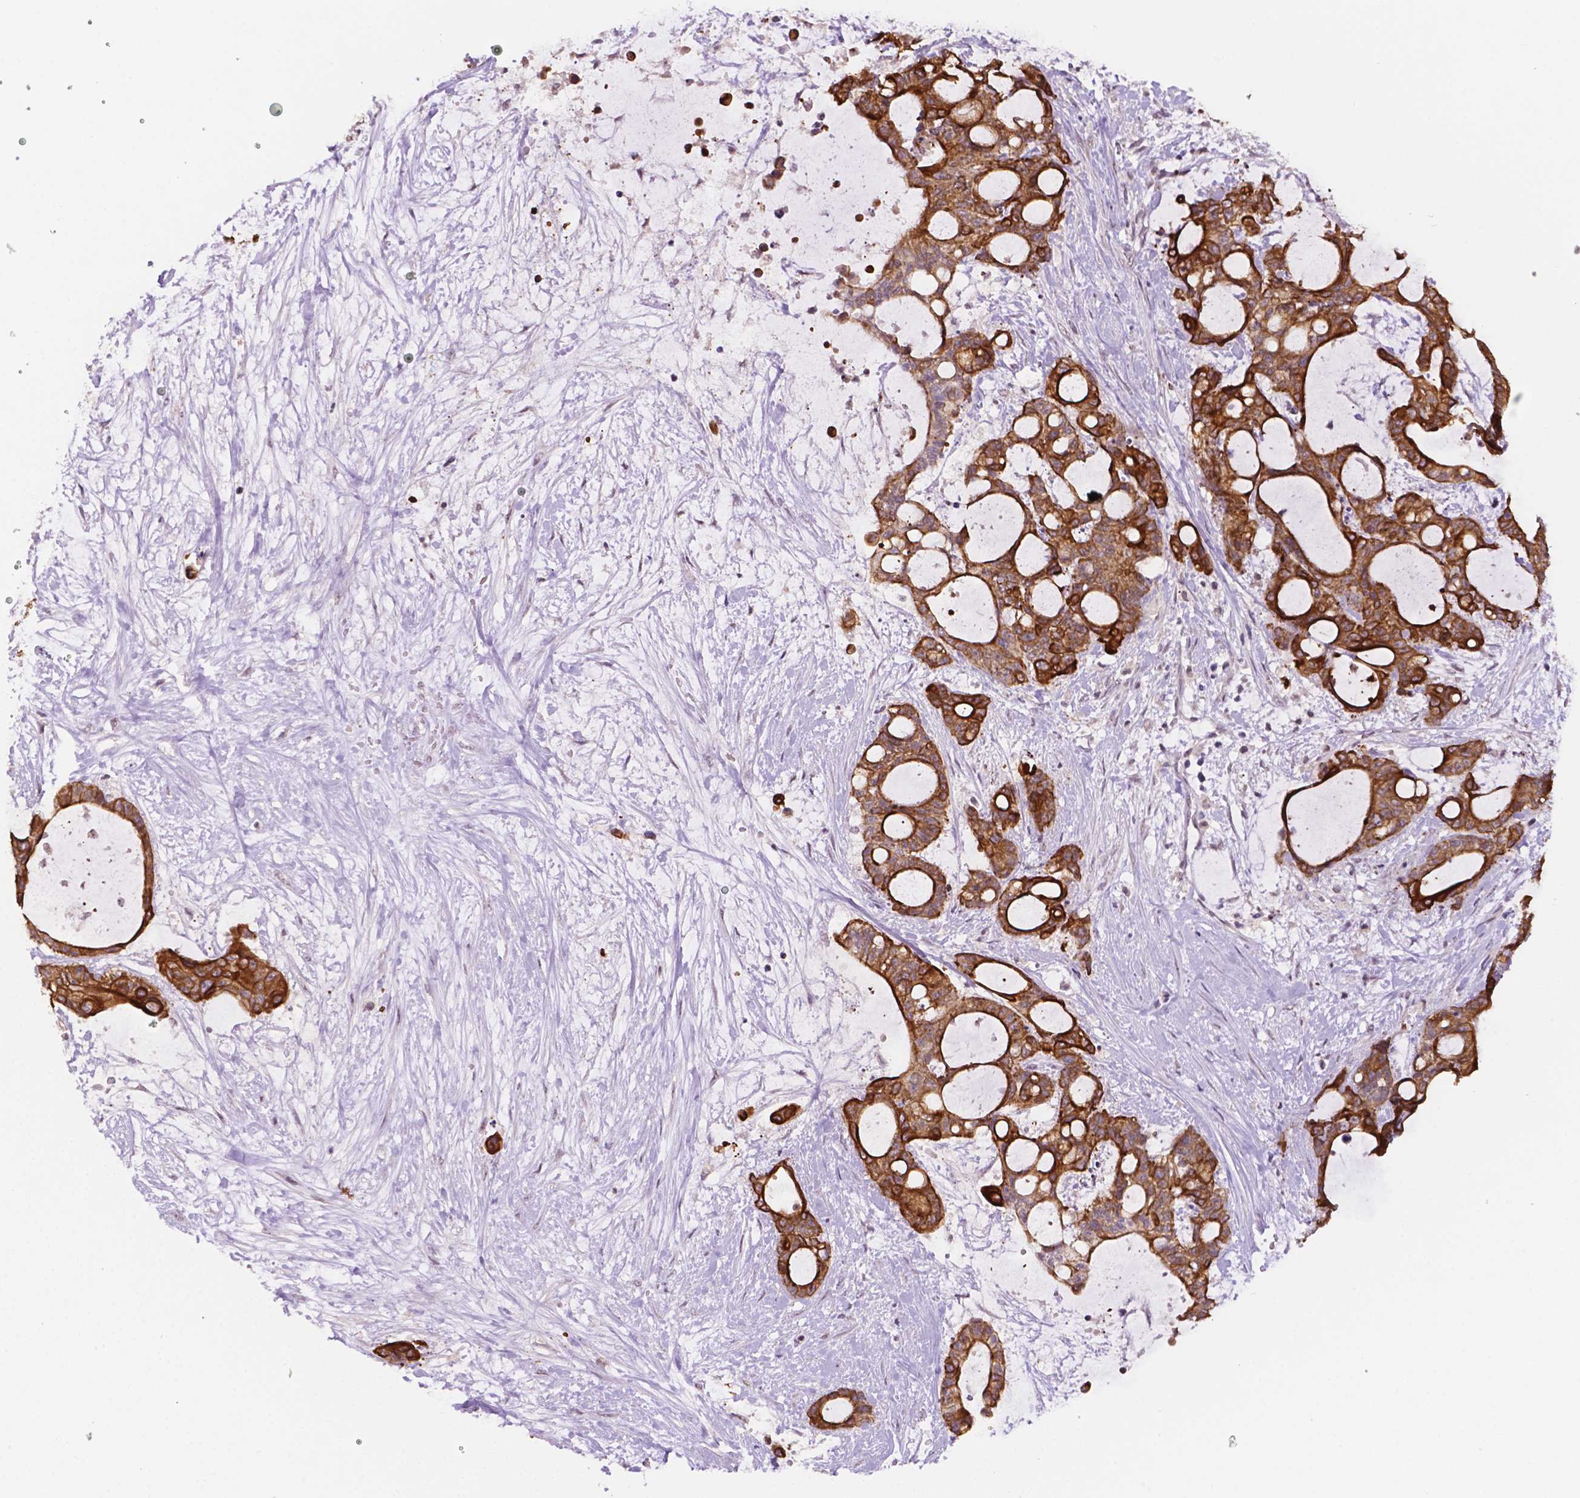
{"staining": {"intensity": "strong", "quantity": ">75%", "location": "cytoplasmic/membranous"}, "tissue": "liver cancer", "cell_type": "Tumor cells", "image_type": "cancer", "snomed": [{"axis": "morphology", "description": "Normal tissue, NOS"}, {"axis": "morphology", "description": "Cholangiocarcinoma"}, {"axis": "topography", "description": "Liver"}, {"axis": "topography", "description": "Peripheral nerve tissue"}], "caption": "Human liver cancer stained with a brown dye exhibits strong cytoplasmic/membranous positive expression in about >75% of tumor cells.", "gene": "SHLD3", "patient": {"sex": "female", "age": 73}}